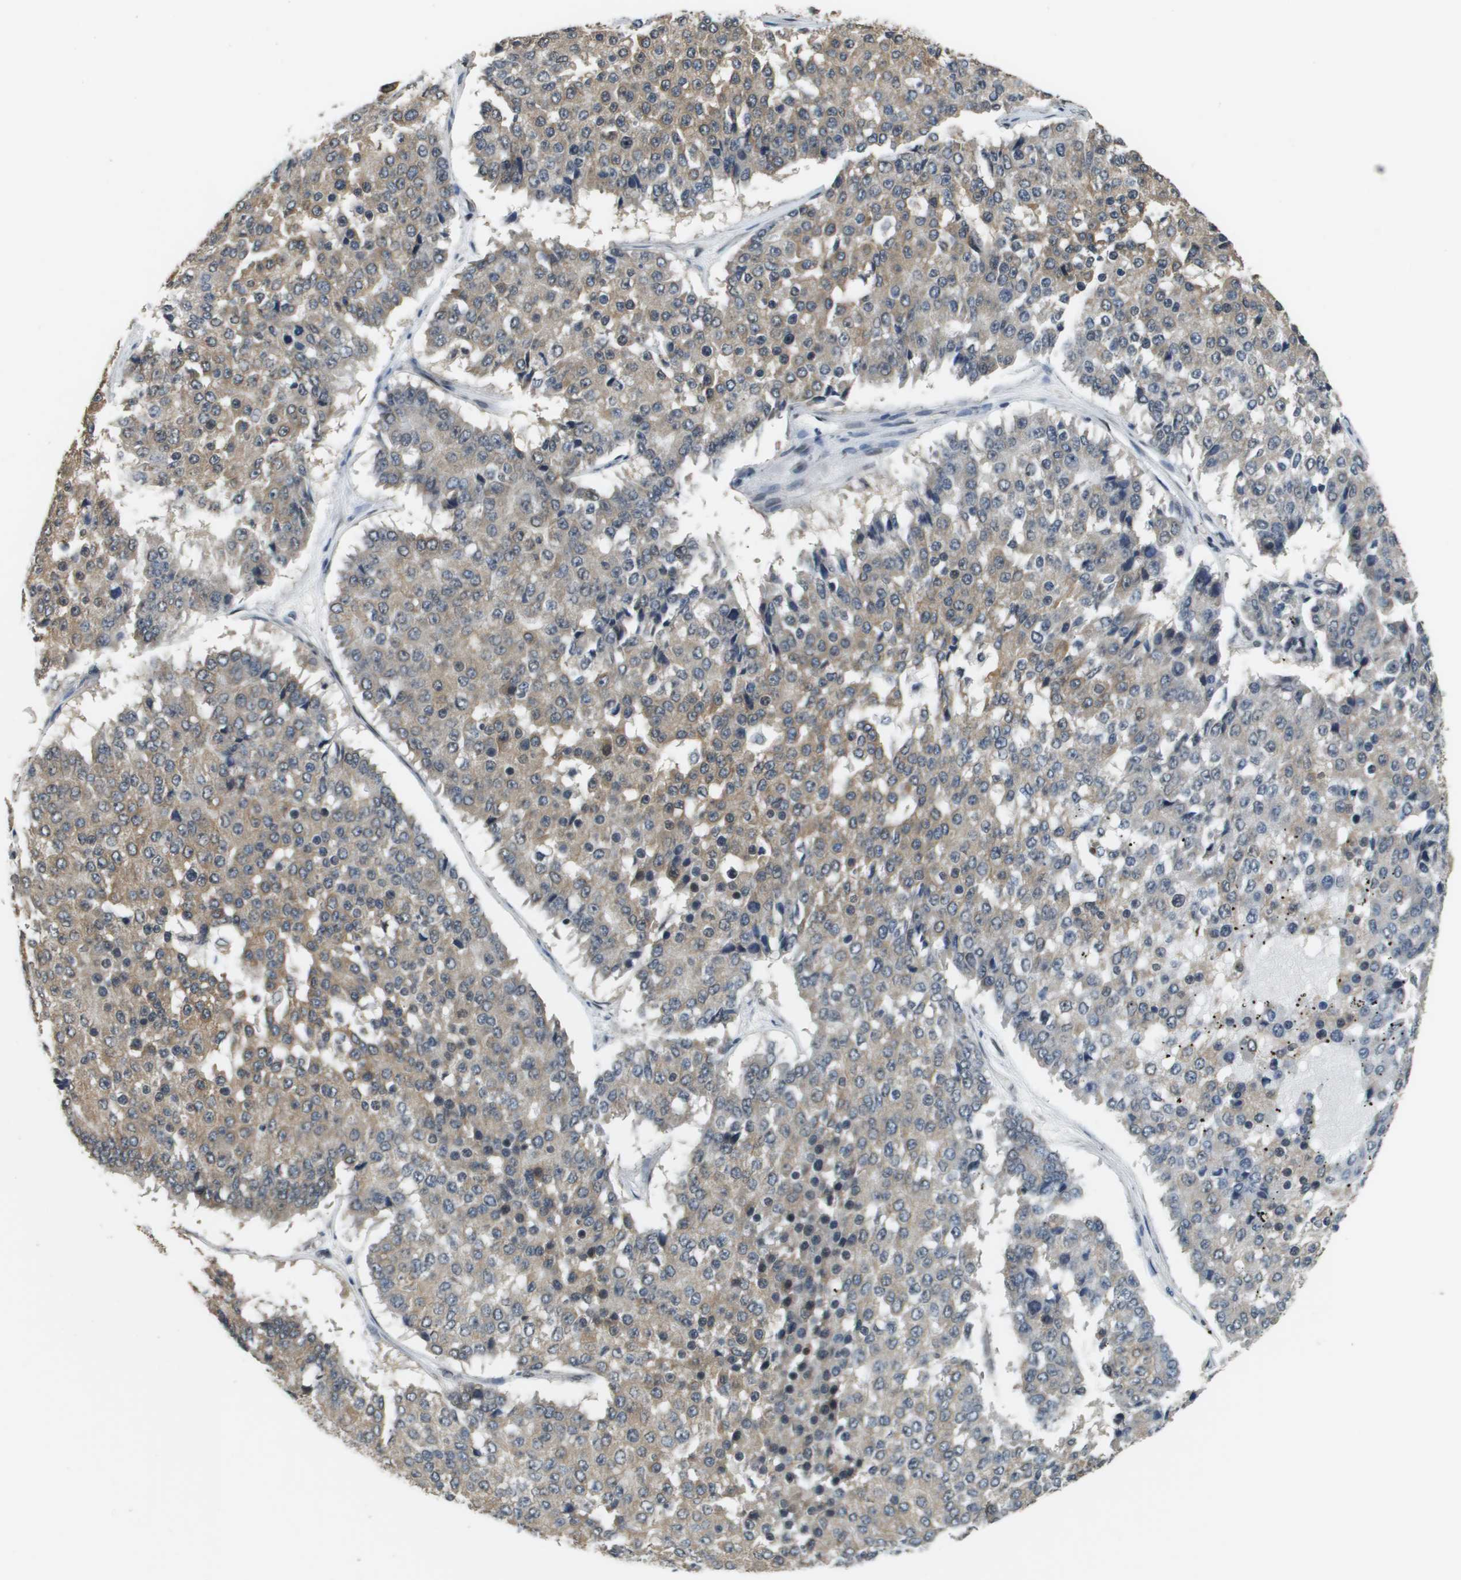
{"staining": {"intensity": "weak", "quantity": ">75%", "location": "cytoplasmic/membranous"}, "tissue": "pancreatic cancer", "cell_type": "Tumor cells", "image_type": "cancer", "snomed": [{"axis": "morphology", "description": "Adenocarcinoma, NOS"}, {"axis": "topography", "description": "Pancreas"}], "caption": "Immunohistochemistry of human pancreatic cancer shows low levels of weak cytoplasmic/membranous expression in approximately >75% of tumor cells. The protein of interest is shown in brown color, while the nuclei are stained blue.", "gene": "FANCC", "patient": {"sex": "male", "age": 50}}